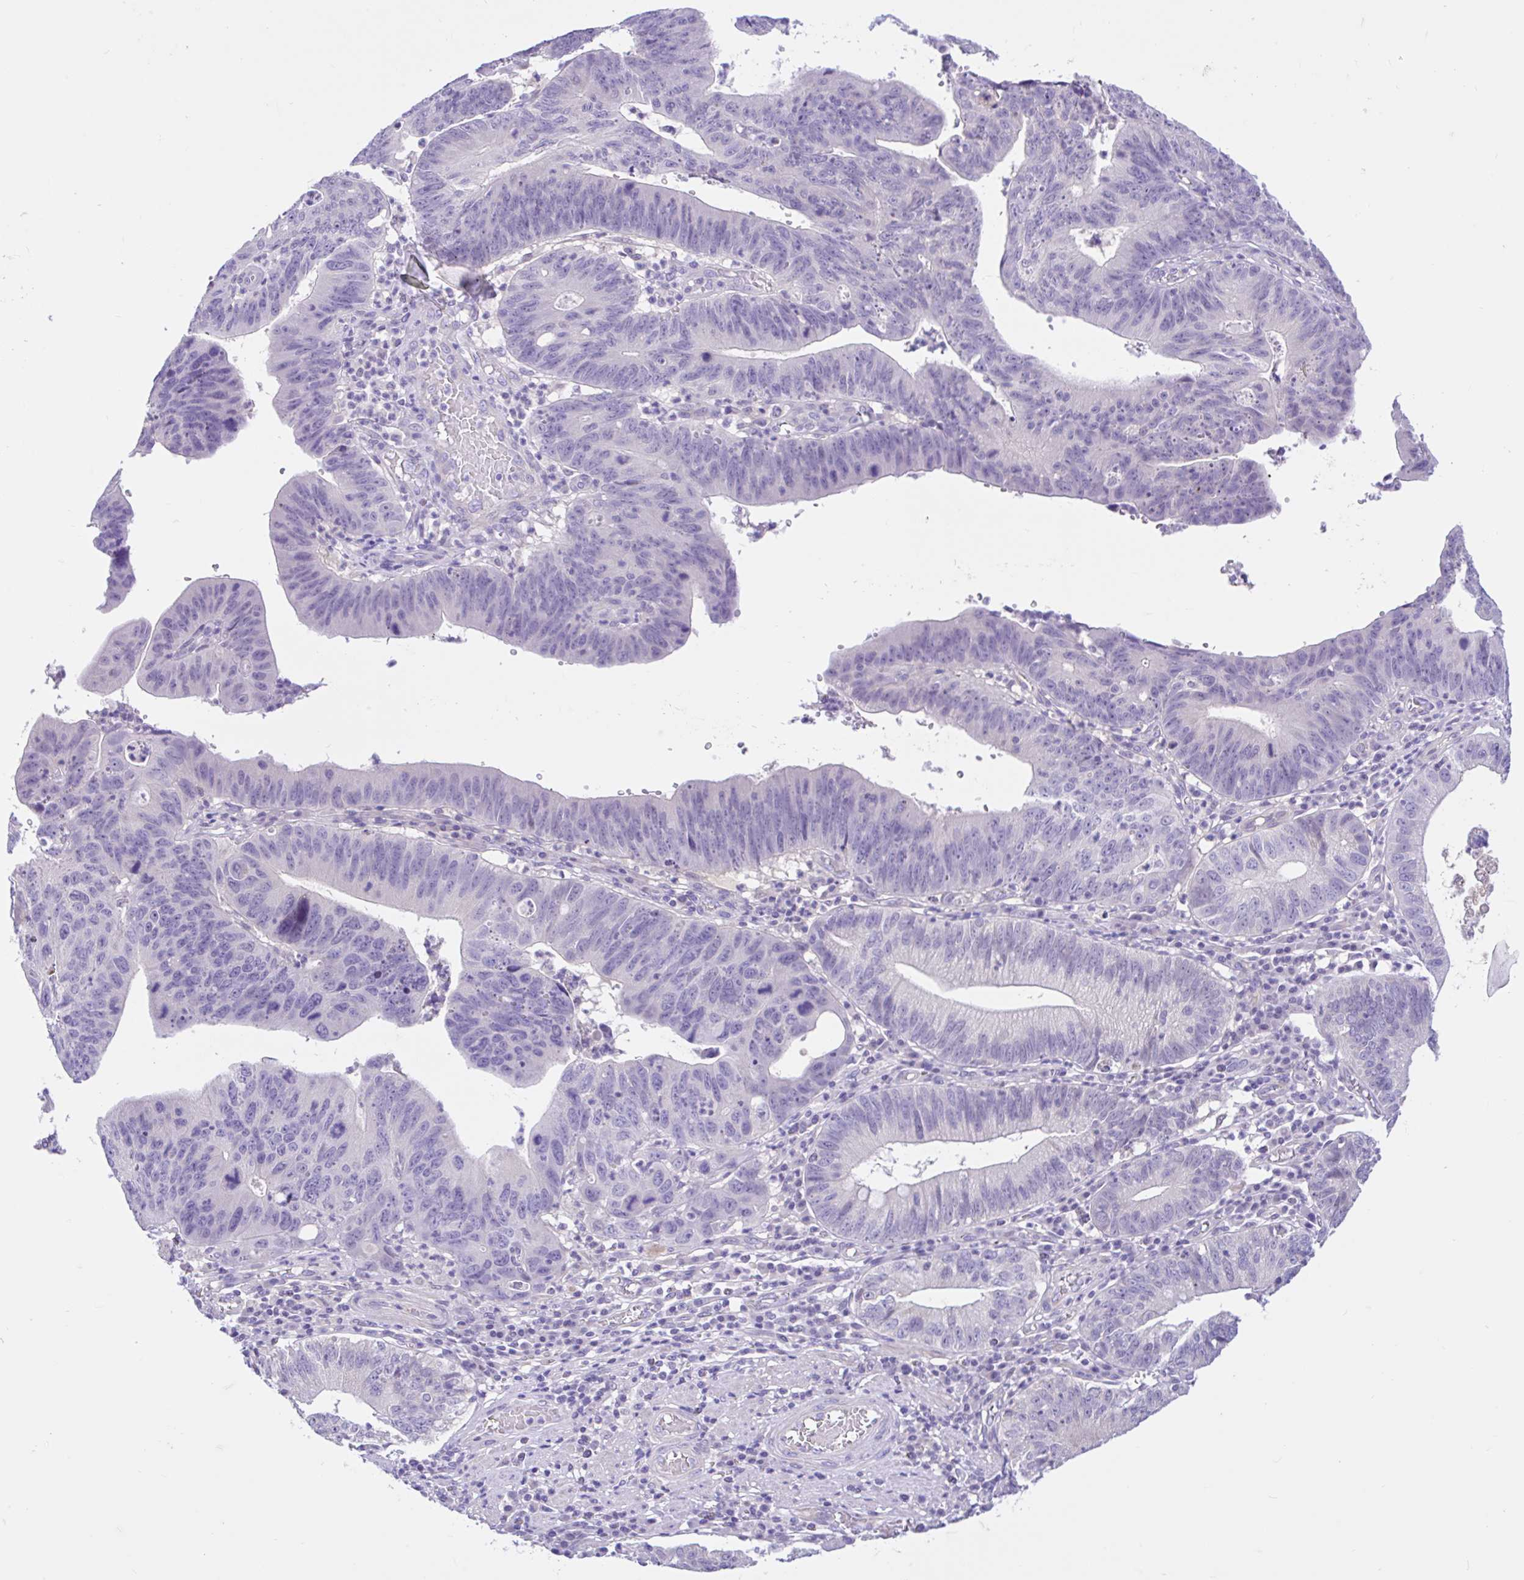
{"staining": {"intensity": "negative", "quantity": "none", "location": "none"}, "tissue": "stomach cancer", "cell_type": "Tumor cells", "image_type": "cancer", "snomed": [{"axis": "morphology", "description": "Adenocarcinoma, NOS"}, {"axis": "topography", "description": "Stomach"}], "caption": "A photomicrograph of adenocarcinoma (stomach) stained for a protein shows no brown staining in tumor cells.", "gene": "ANO4", "patient": {"sex": "male", "age": 59}}